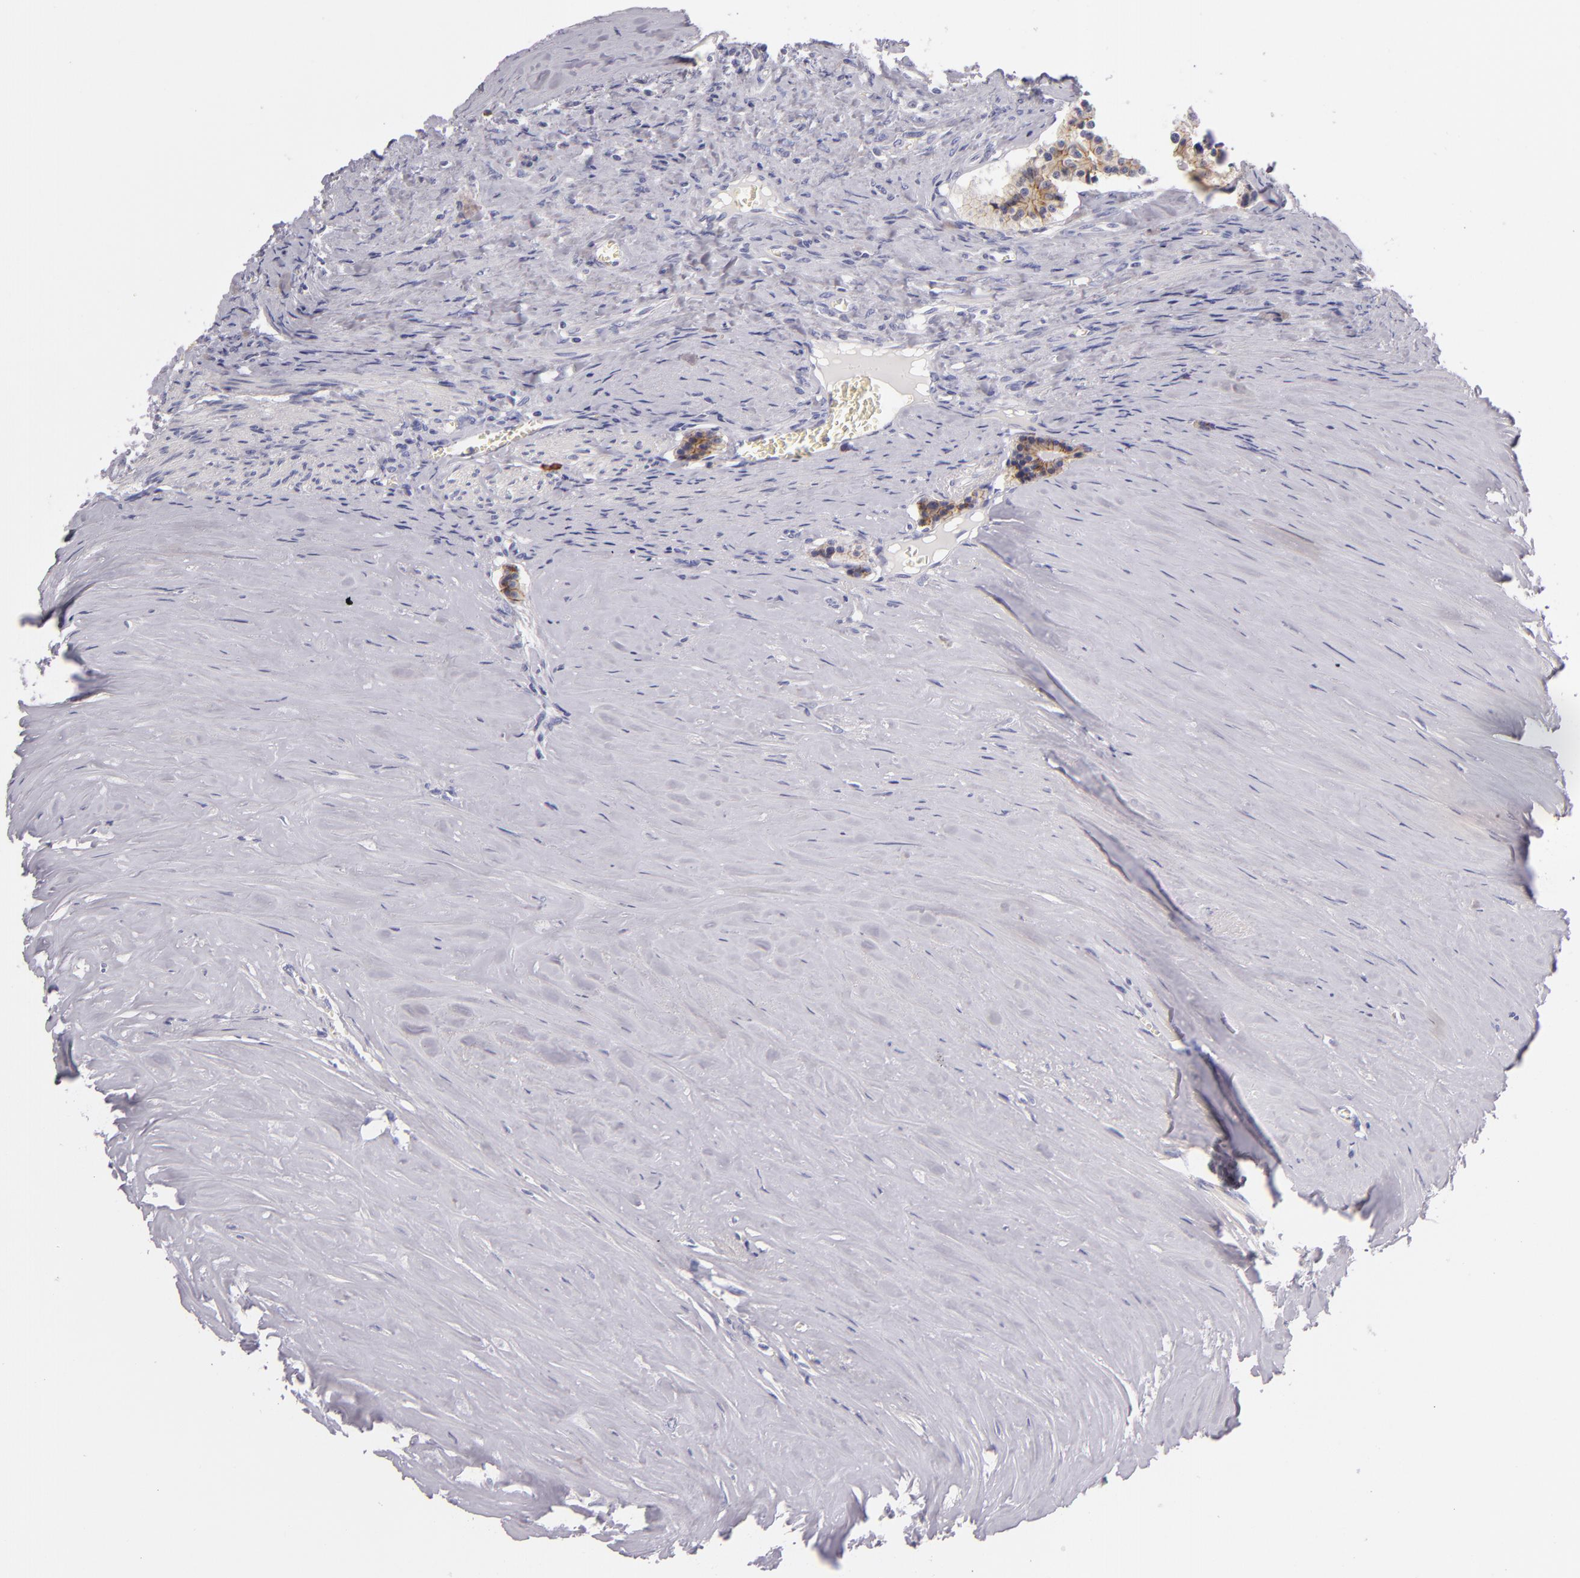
{"staining": {"intensity": "moderate", "quantity": ">75%", "location": "cytoplasmic/membranous"}, "tissue": "carcinoid", "cell_type": "Tumor cells", "image_type": "cancer", "snomed": [{"axis": "morphology", "description": "Carcinoid, malignant, NOS"}, {"axis": "topography", "description": "Small intestine"}], "caption": "Immunohistochemical staining of human carcinoid (malignant) demonstrates moderate cytoplasmic/membranous protein positivity in about >75% of tumor cells. Using DAB (brown) and hematoxylin (blue) stains, captured at high magnification using brightfield microscopy.", "gene": "CDH3", "patient": {"sex": "male", "age": 63}}